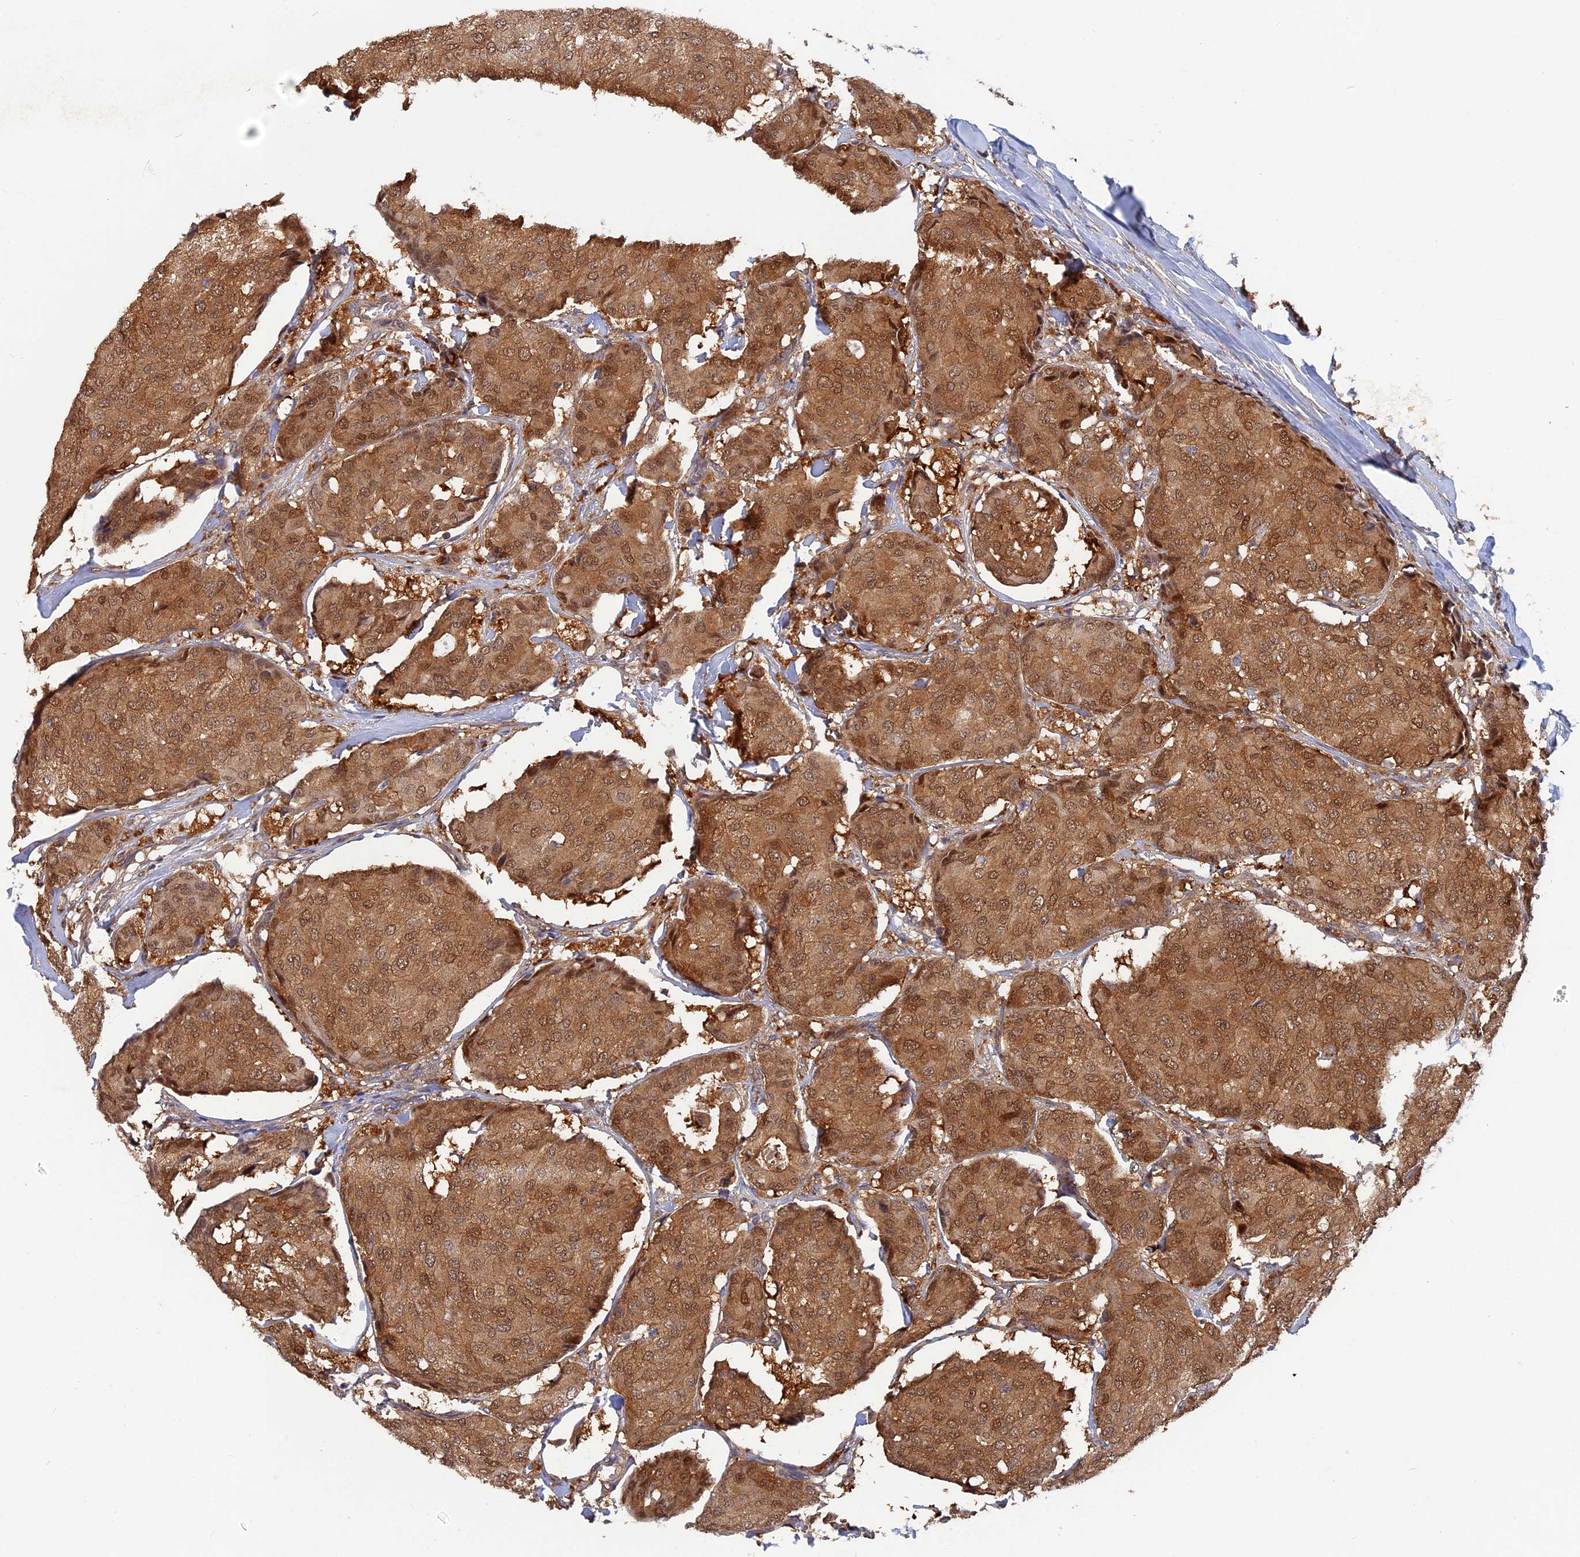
{"staining": {"intensity": "moderate", "quantity": ">75%", "location": "cytoplasmic/membranous,nuclear"}, "tissue": "breast cancer", "cell_type": "Tumor cells", "image_type": "cancer", "snomed": [{"axis": "morphology", "description": "Duct carcinoma"}, {"axis": "topography", "description": "Breast"}], "caption": "Immunohistochemistry histopathology image of human breast infiltrating ductal carcinoma stained for a protein (brown), which shows medium levels of moderate cytoplasmic/membranous and nuclear expression in about >75% of tumor cells.", "gene": "BLVRA", "patient": {"sex": "female", "age": 75}}